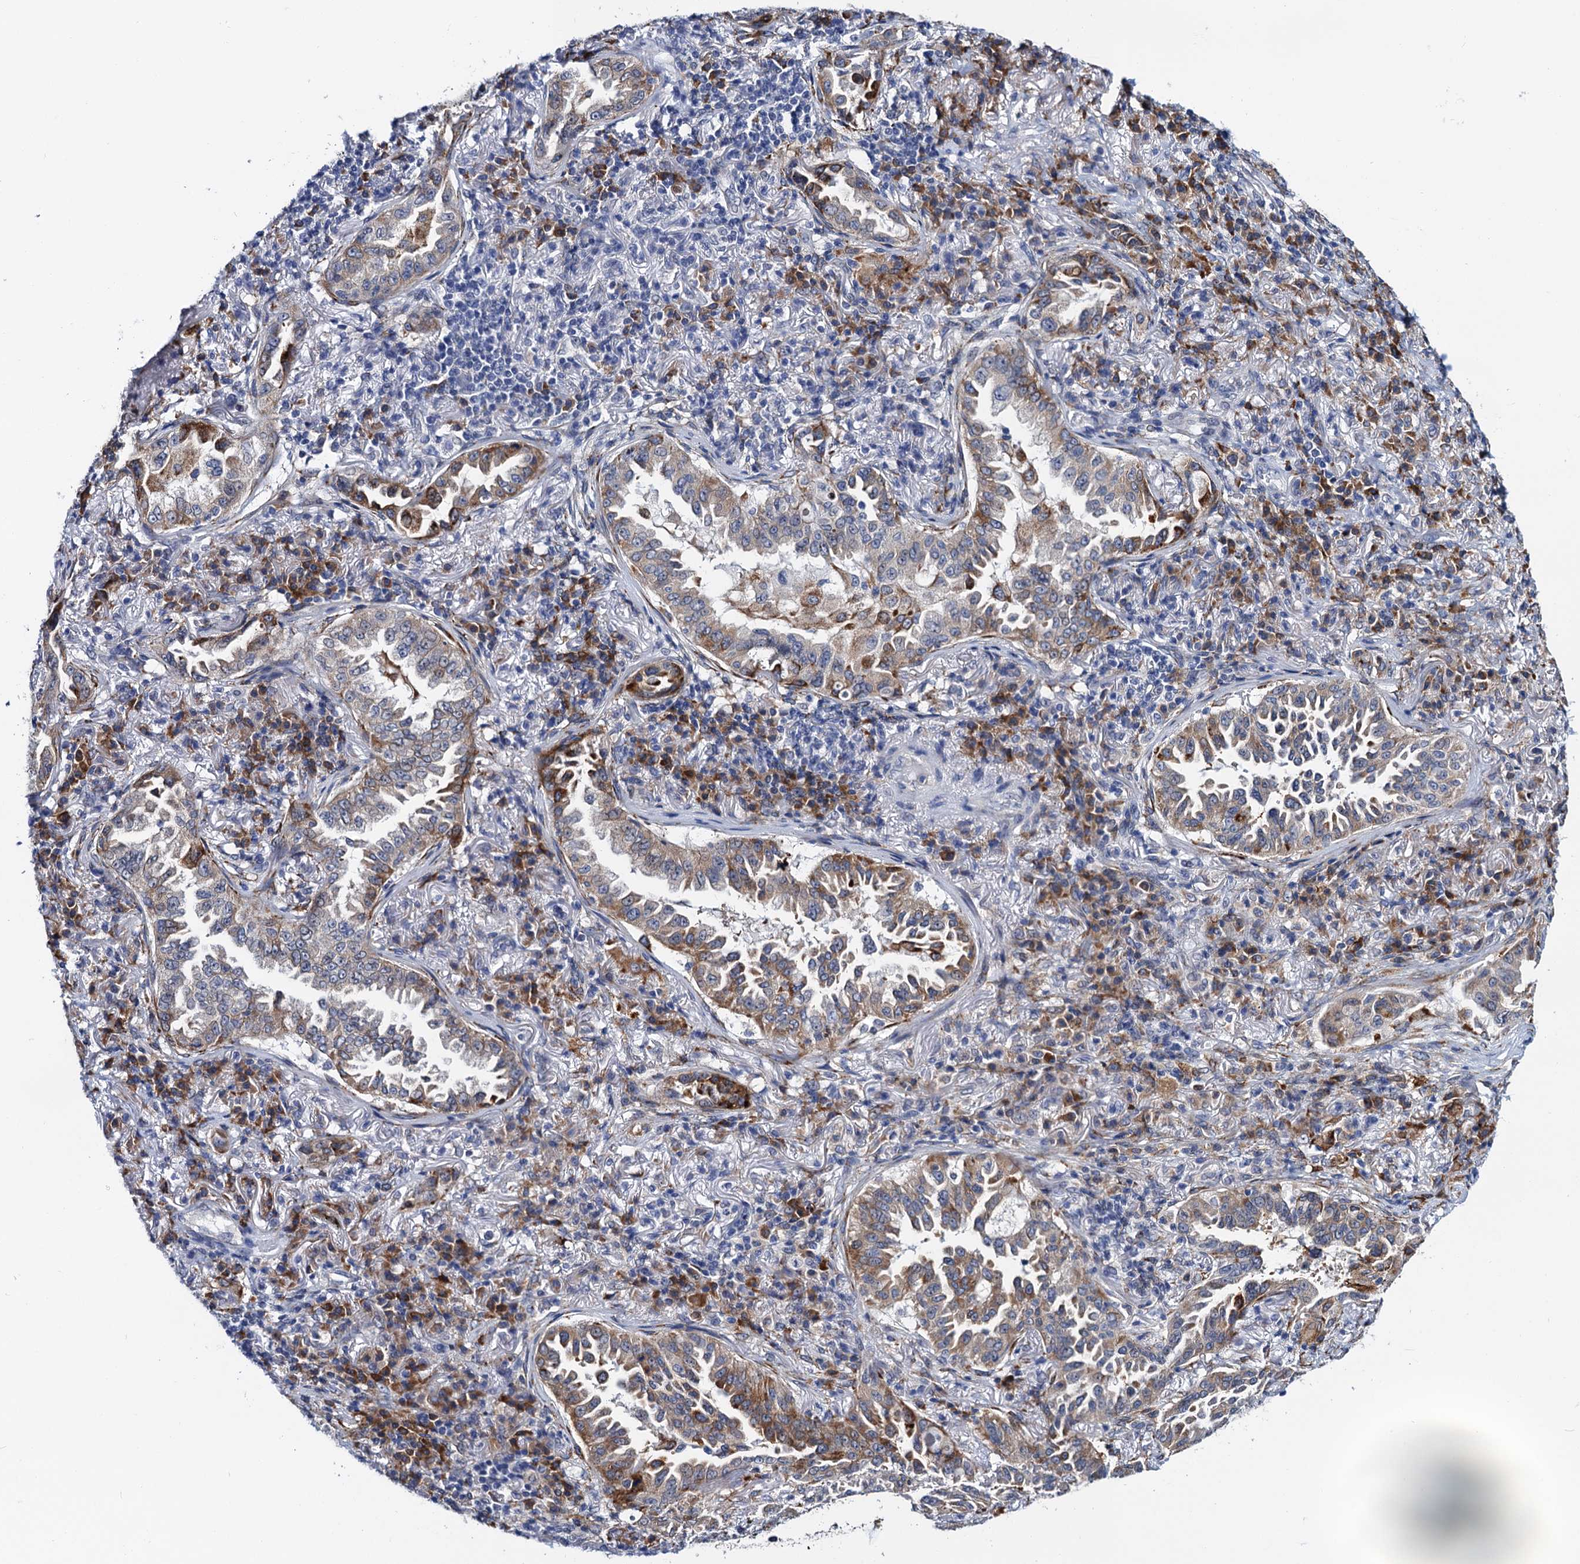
{"staining": {"intensity": "moderate", "quantity": "25%-75%", "location": "cytoplasmic/membranous"}, "tissue": "lung cancer", "cell_type": "Tumor cells", "image_type": "cancer", "snomed": [{"axis": "morphology", "description": "Adenocarcinoma, NOS"}, {"axis": "topography", "description": "Lung"}], "caption": "An IHC micrograph of tumor tissue is shown. Protein staining in brown shows moderate cytoplasmic/membranous positivity in lung cancer (adenocarcinoma) within tumor cells.", "gene": "SLC7A10", "patient": {"sex": "female", "age": 69}}